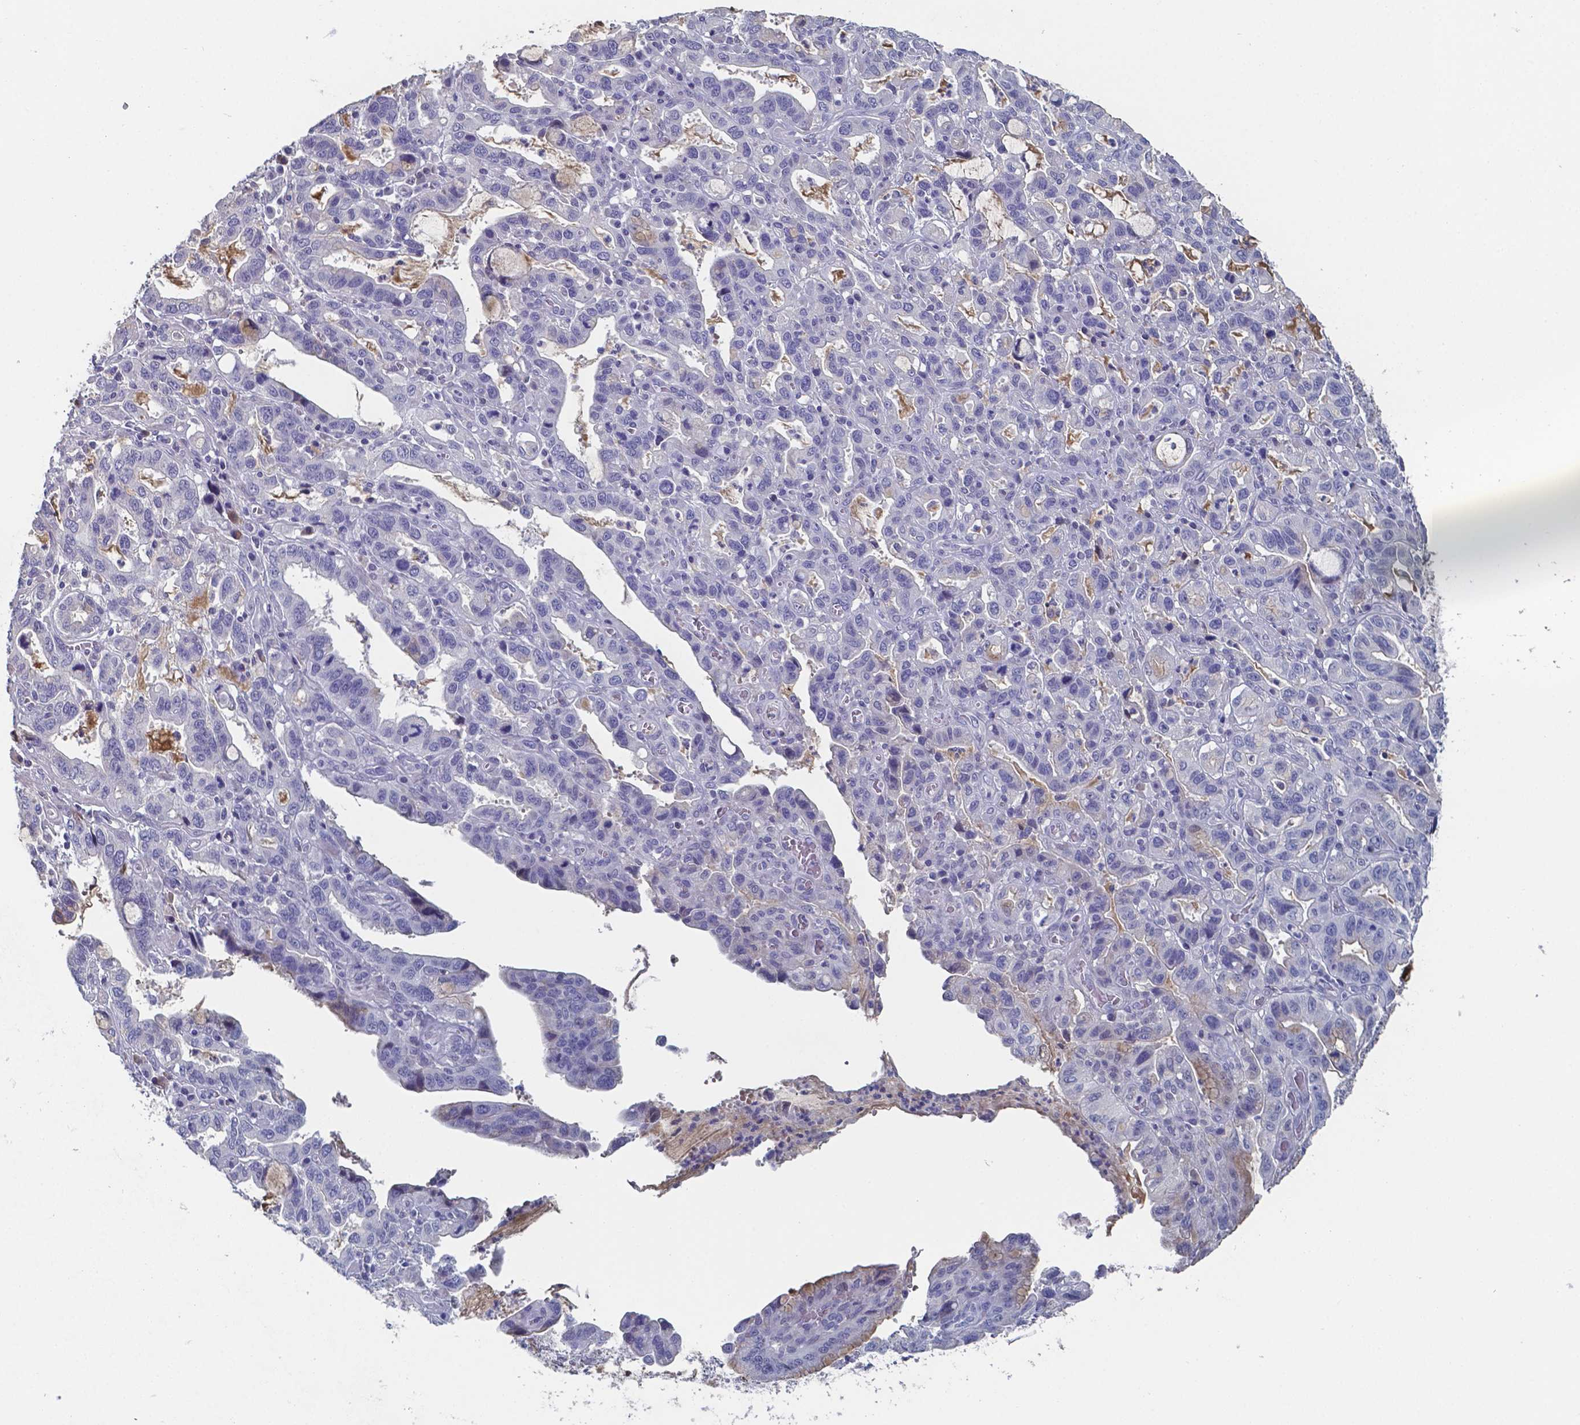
{"staining": {"intensity": "negative", "quantity": "none", "location": "none"}, "tissue": "stomach cancer", "cell_type": "Tumor cells", "image_type": "cancer", "snomed": [{"axis": "morphology", "description": "Adenocarcinoma, NOS"}, {"axis": "topography", "description": "Stomach, lower"}], "caption": "Immunohistochemistry of human stomach cancer (adenocarcinoma) demonstrates no expression in tumor cells.", "gene": "BTBD17", "patient": {"sex": "female", "age": 76}}